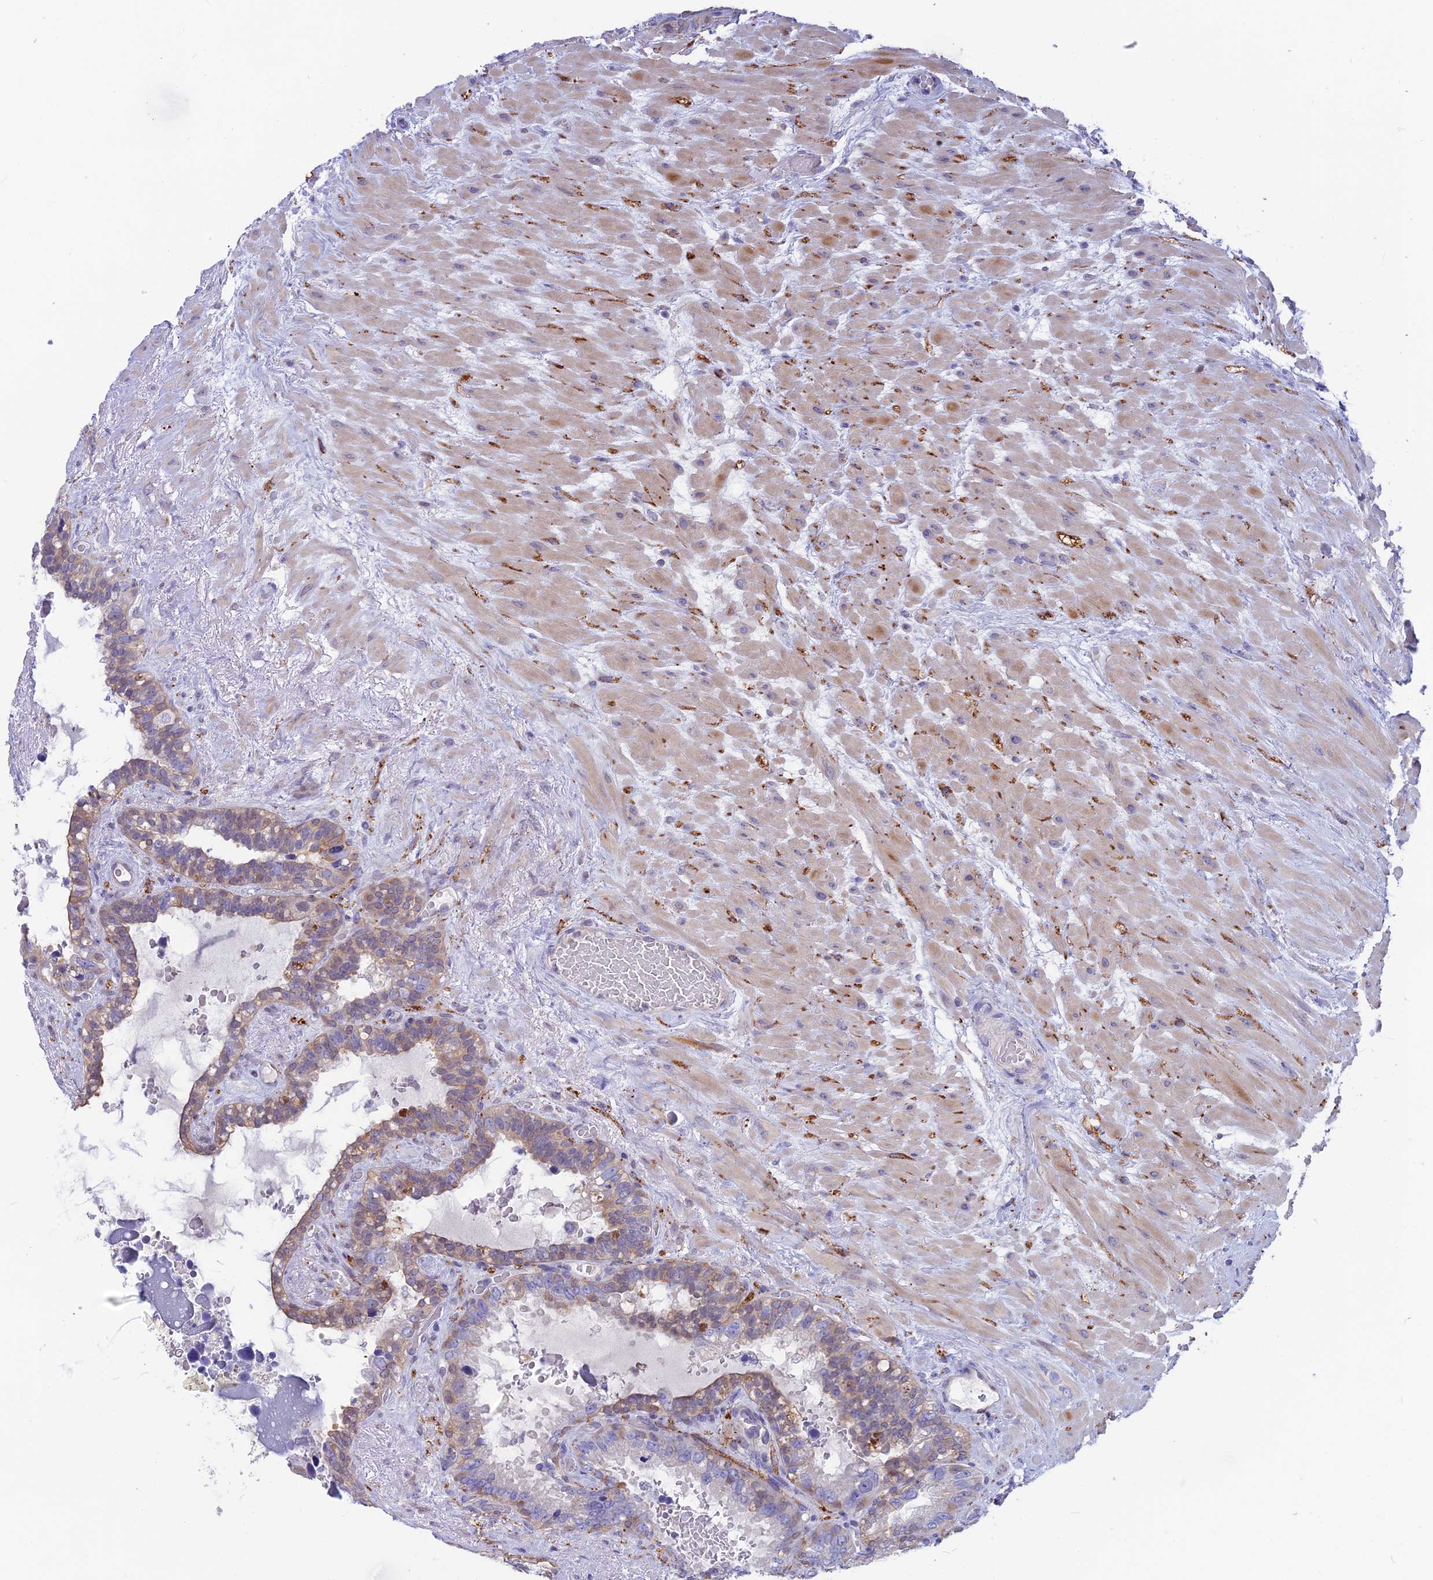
{"staining": {"intensity": "weak", "quantity": "25%-75%", "location": "cytoplasmic/membranous"}, "tissue": "seminal vesicle", "cell_type": "Glandular cells", "image_type": "normal", "snomed": [{"axis": "morphology", "description": "Normal tissue, NOS"}, {"axis": "topography", "description": "Seminal veicle"}], "caption": "The image demonstrates immunohistochemical staining of benign seminal vesicle. There is weak cytoplasmic/membranous expression is identified in about 25%-75% of glandular cells. Using DAB (brown) and hematoxylin (blue) stains, captured at high magnification using brightfield microscopy.", "gene": "SNAP91", "patient": {"sex": "male", "age": 80}}